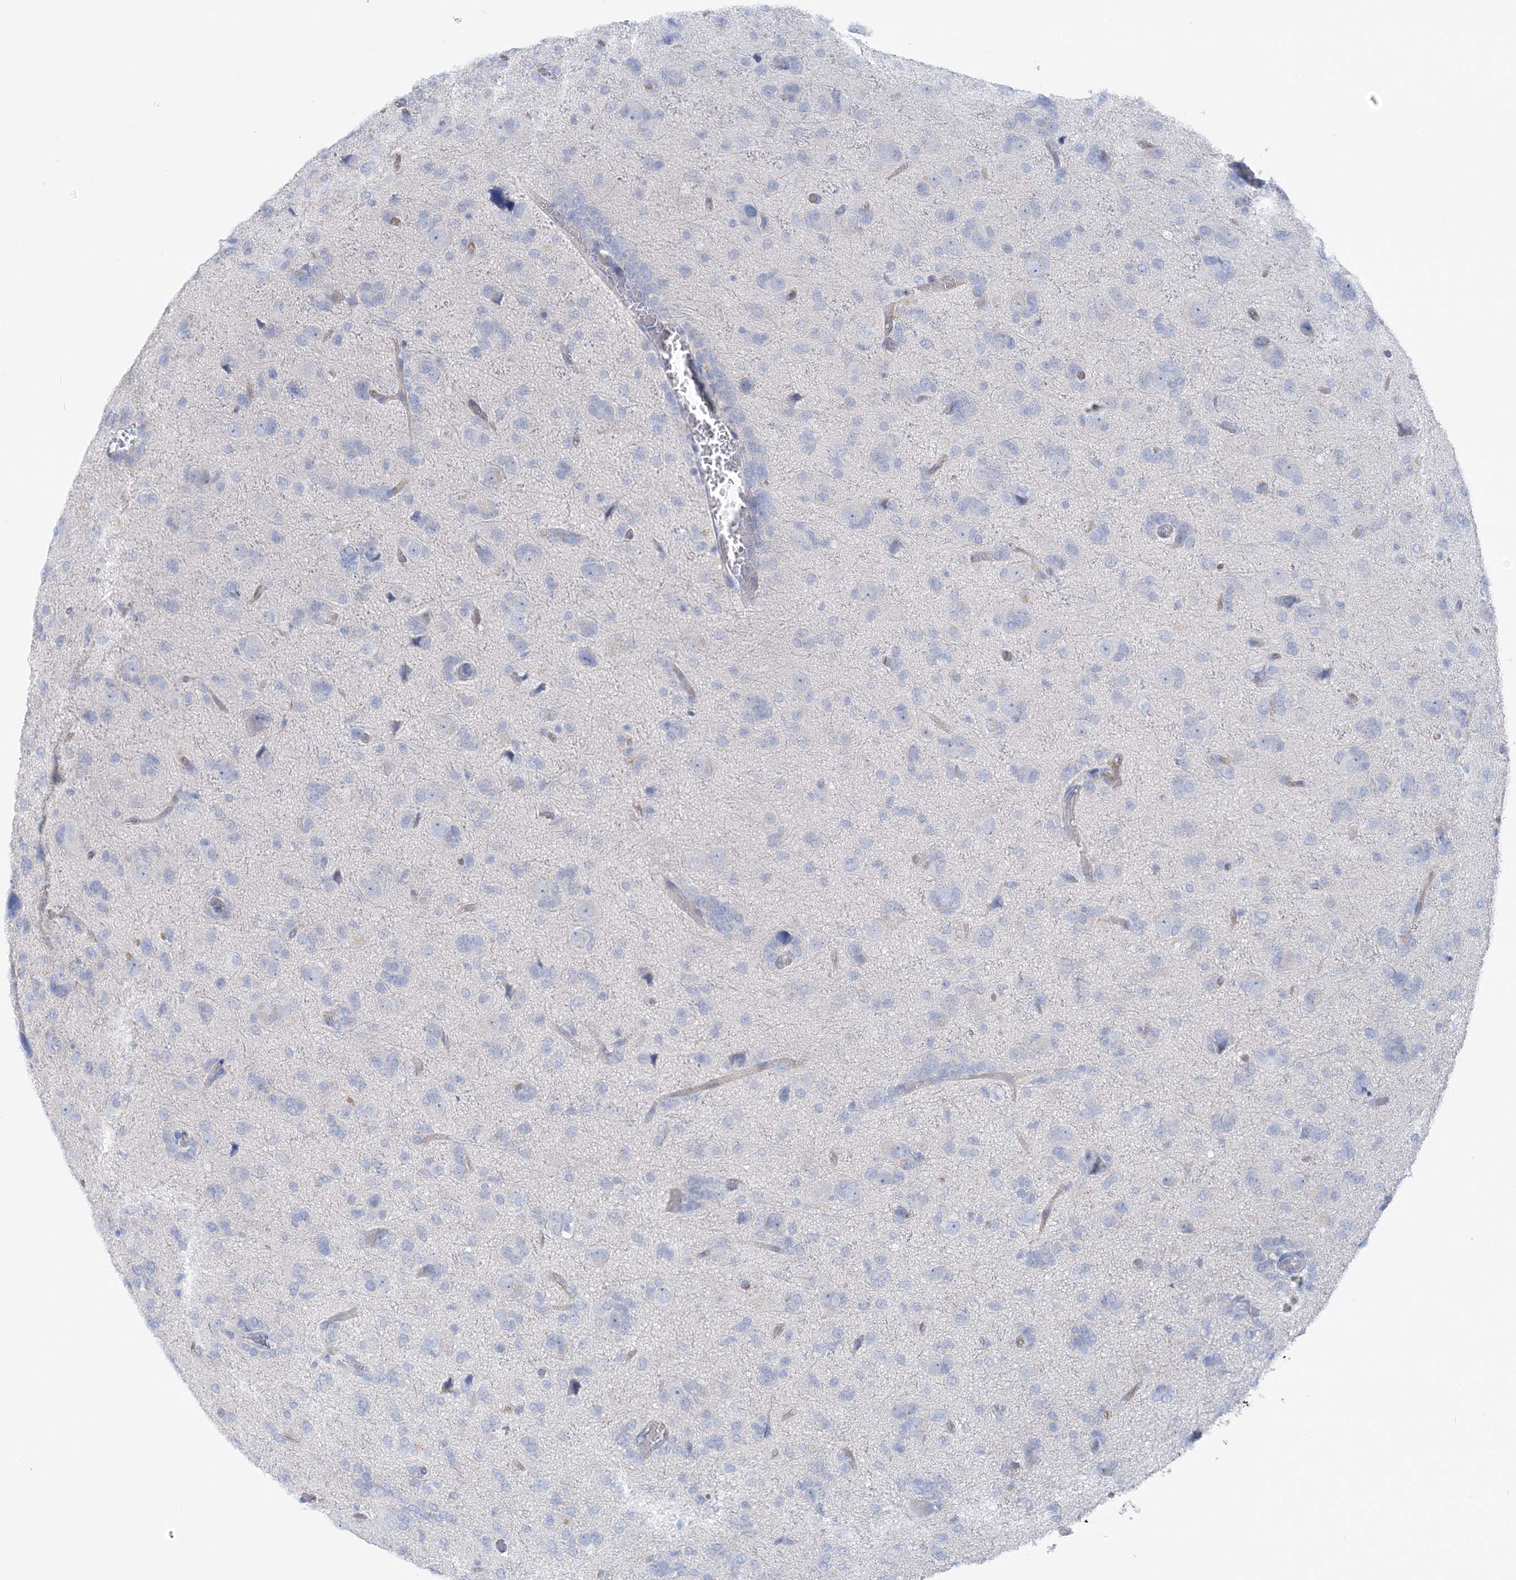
{"staining": {"intensity": "negative", "quantity": "none", "location": "none"}, "tissue": "glioma", "cell_type": "Tumor cells", "image_type": "cancer", "snomed": [{"axis": "morphology", "description": "Glioma, malignant, High grade"}, {"axis": "topography", "description": "Brain"}], "caption": "Tumor cells show no significant staining in high-grade glioma (malignant). The staining was performed using DAB to visualize the protein expression in brown, while the nuclei were stained in blue with hematoxylin (Magnification: 20x).", "gene": "SLC5A6", "patient": {"sex": "female", "age": 59}}